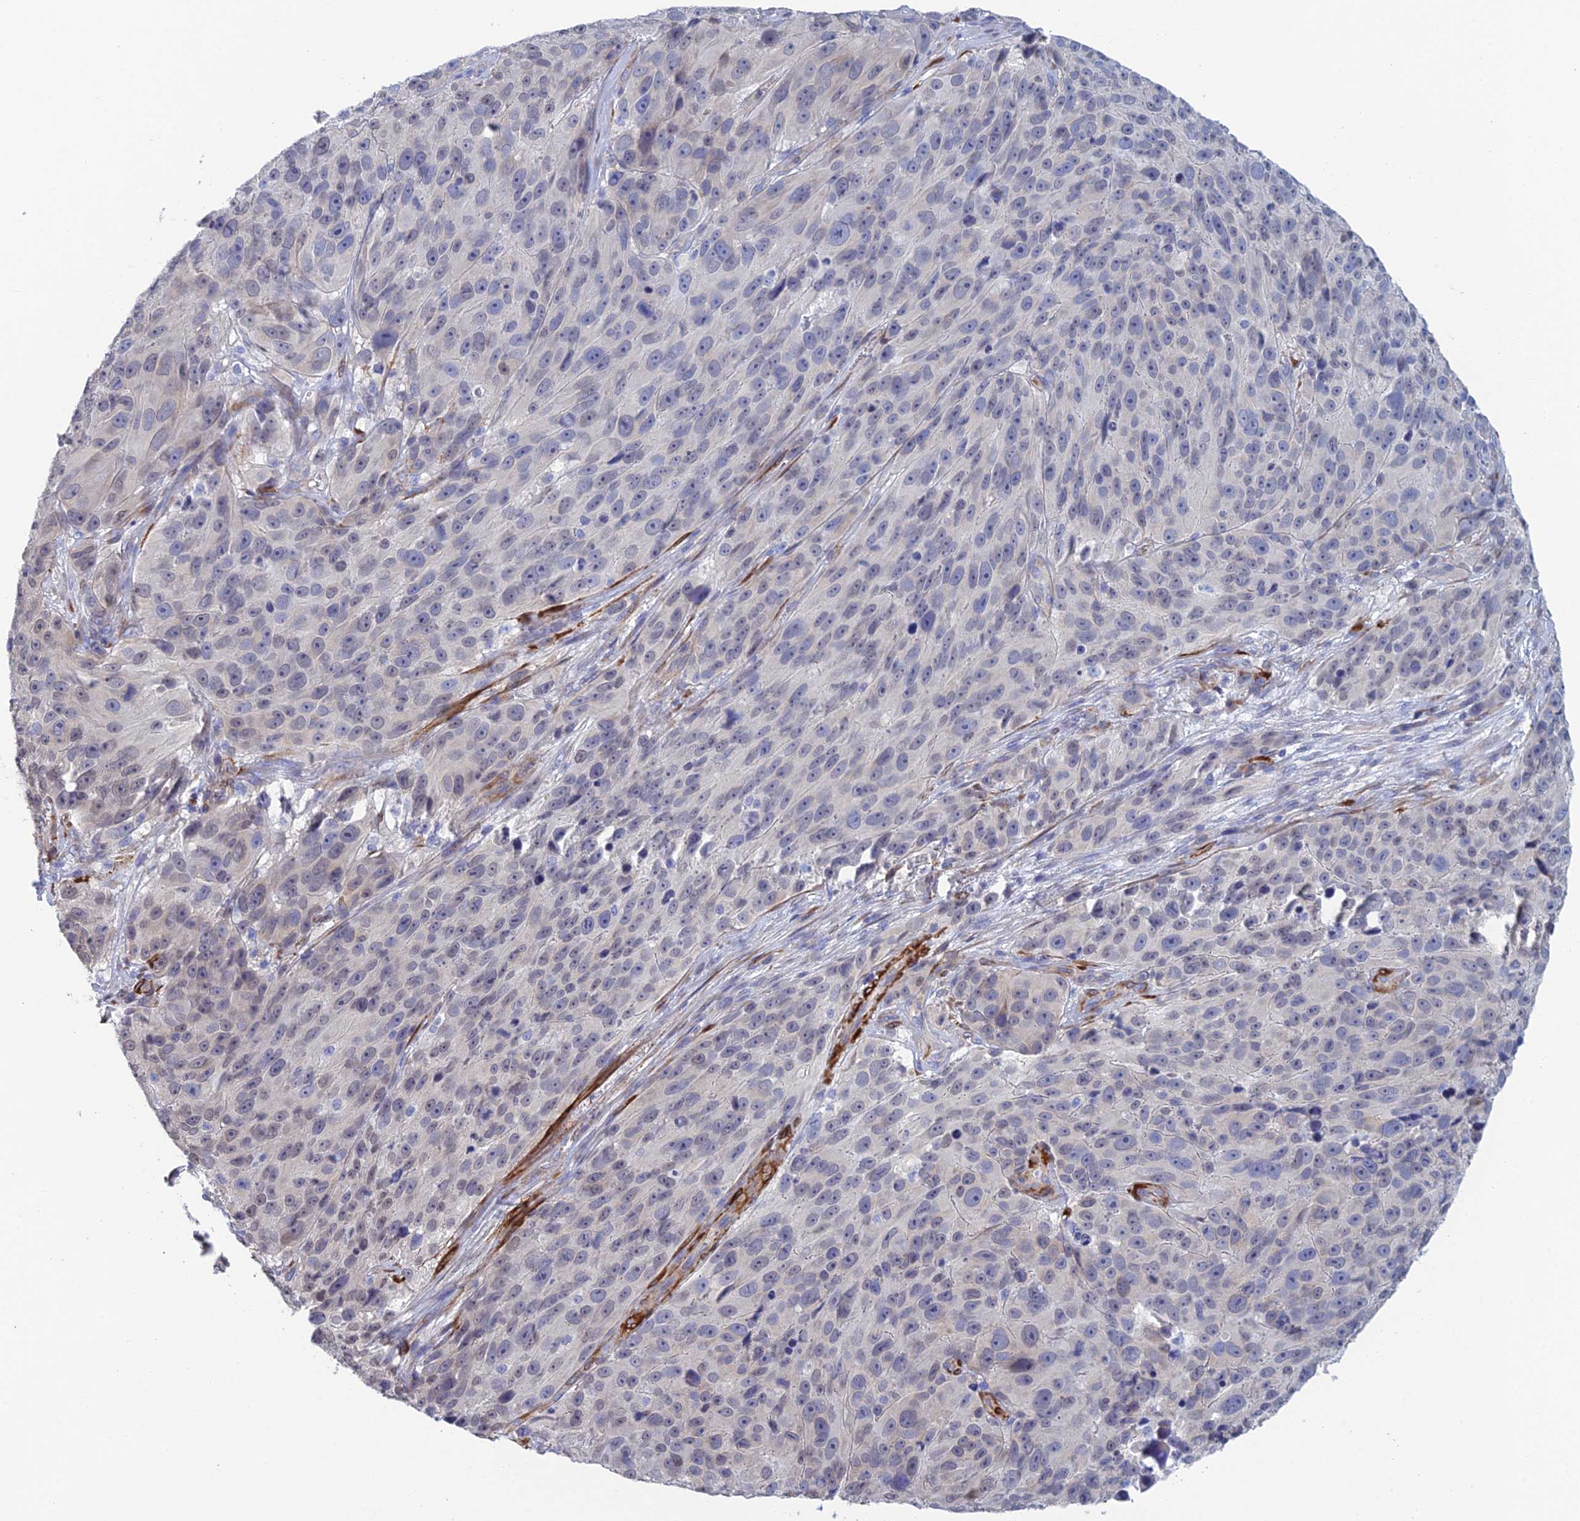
{"staining": {"intensity": "negative", "quantity": "none", "location": "none"}, "tissue": "melanoma", "cell_type": "Tumor cells", "image_type": "cancer", "snomed": [{"axis": "morphology", "description": "Malignant melanoma, NOS"}, {"axis": "topography", "description": "Skin"}], "caption": "Immunohistochemistry of human malignant melanoma demonstrates no expression in tumor cells. Brightfield microscopy of IHC stained with DAB (3,3'-diaminobenzidine) (brown) and hematoxylin (blue), captured at high magnification.", "gene": "PCDHA8", "patient": {"sex": "male", "age": 84}}